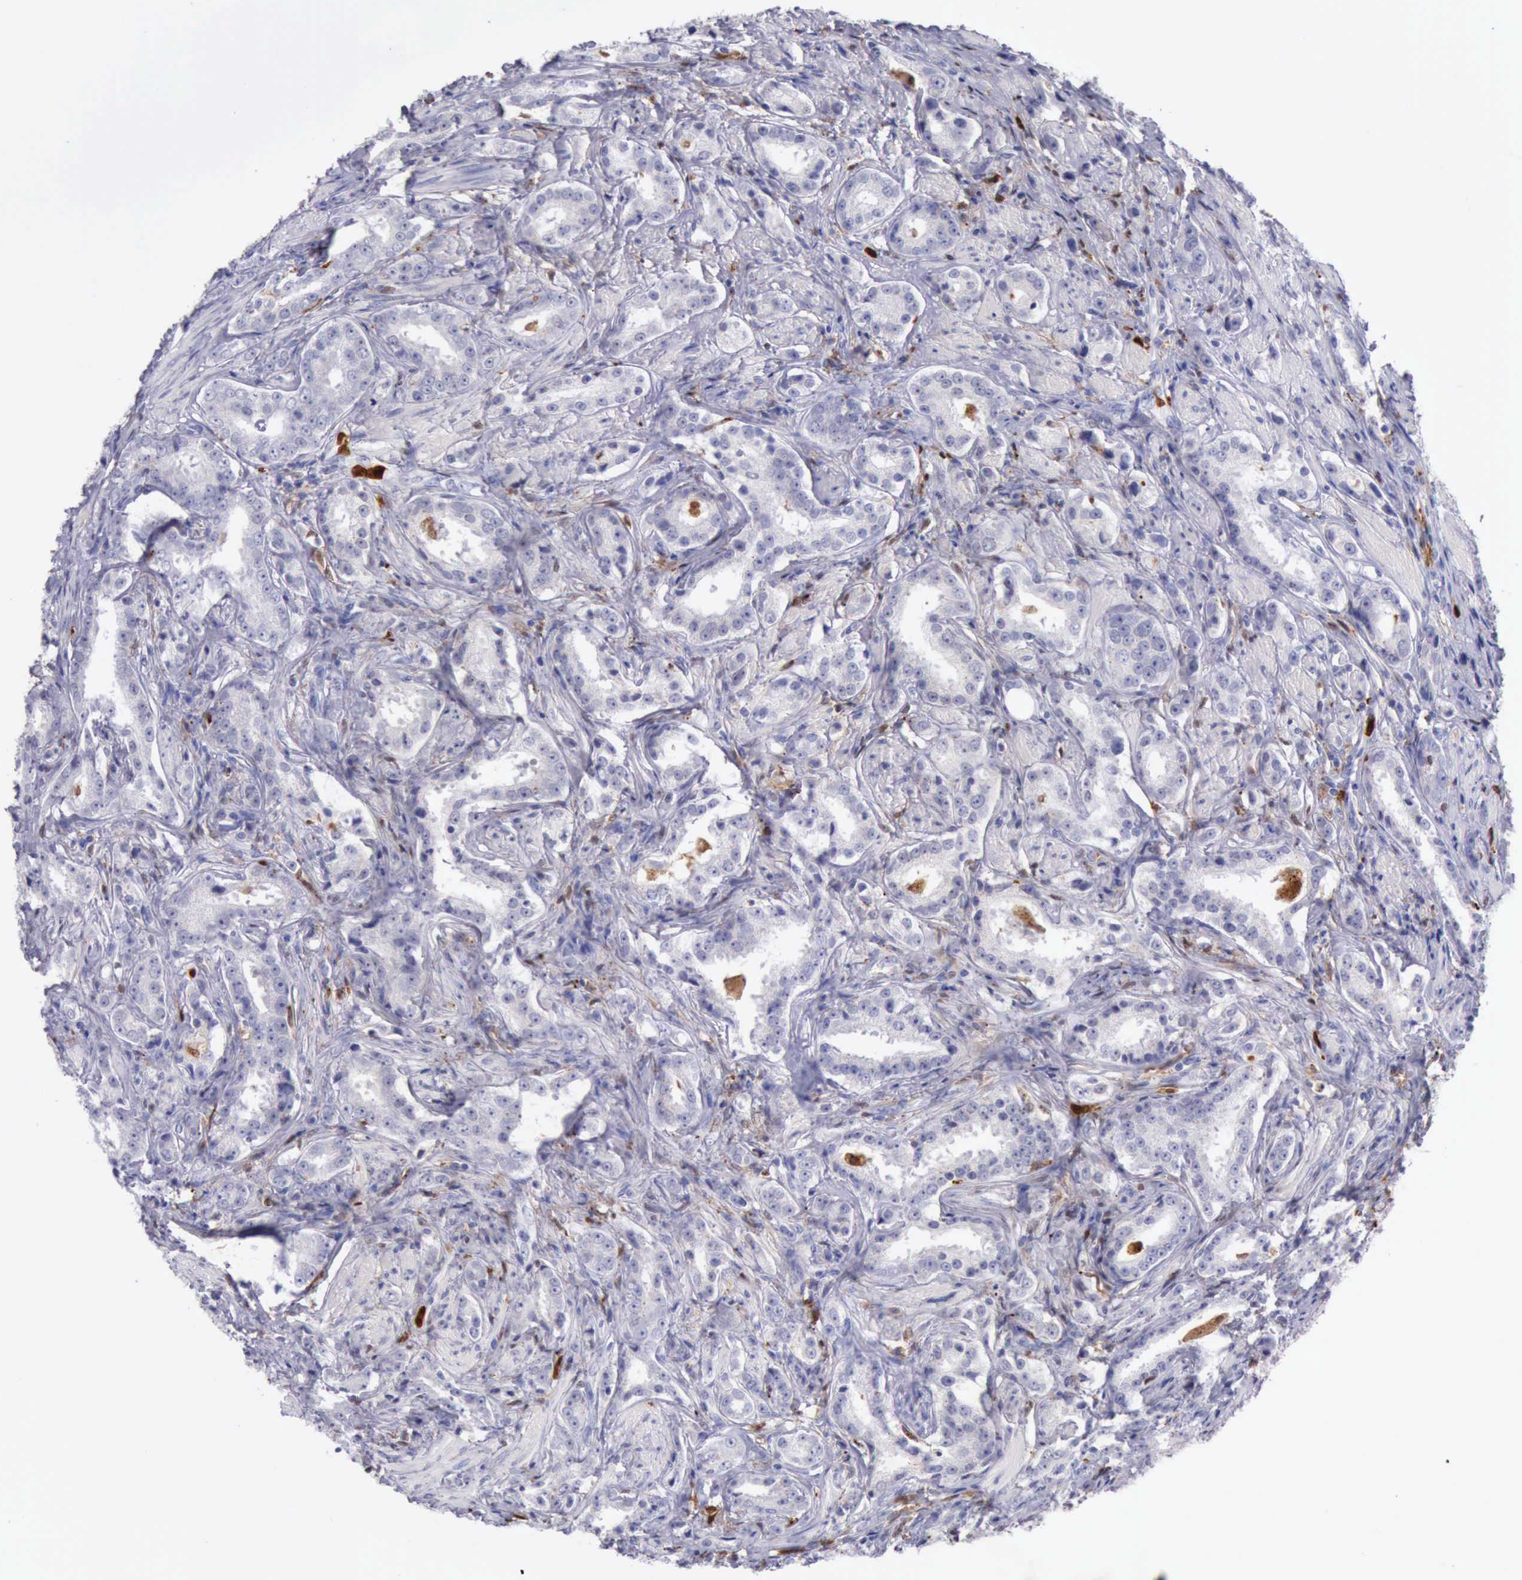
{"staining": {"intensity": "negative", "quantity": "none", "location": "none"}, "tissue": "prostate cancer", "cell_type": "Tumor cells", "image_type": "cancer", "snomed": [{"axis": "morphology", "description": "Adenocarcinoma, Medium grade"}, {"axis": "topography", "description": "Prostate"}], "caption": "Immunohistochemistry (IHC) micrograph of neoplastic tissue: human prostate cancer stained with DAB exhibits no significant protein expression in tumor cells. (Brightfield microscopy of DAB IHC at high magnification).", "gene": "CSTA", "patient": {"sex": "male", "age": 53}}